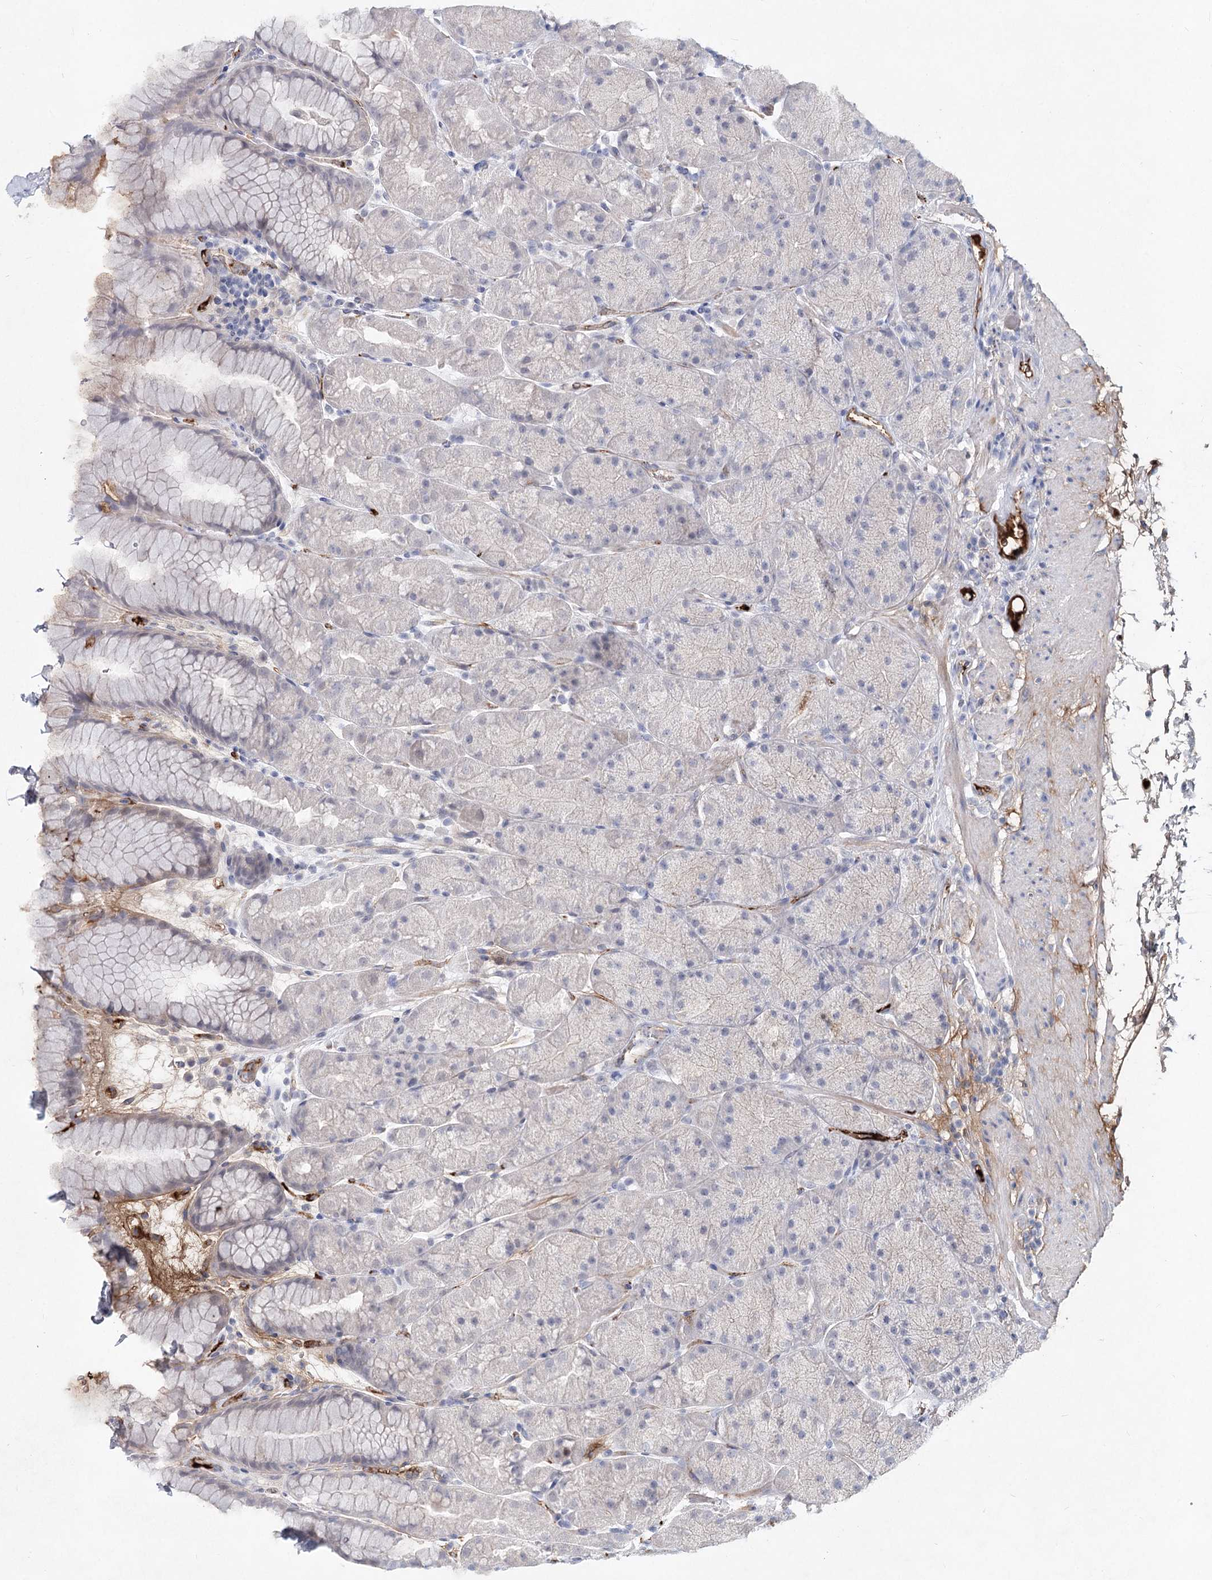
{"staining": {"intensity": "negative", "quantity": "none", "location": "none"}, "tissue": "stomach", "cell_type": "Glandular cells", "image_type": "normal", "snomed": [{"axis": "morphology", "description": "Normal tissue, NOS"}, {"axis": "topography", "description": "Stomach, upper"}, {"axis": "topography", "description": "Stomach, lower"}], "caption": "IHC micrograph of normal stomach: human stomach stained with DAB exhibits no significant protein positivity in glandular cells. Nuclei are stained in blue.", "gene": "TASOR2", "patient": {"sex": "male", "age": 67}}